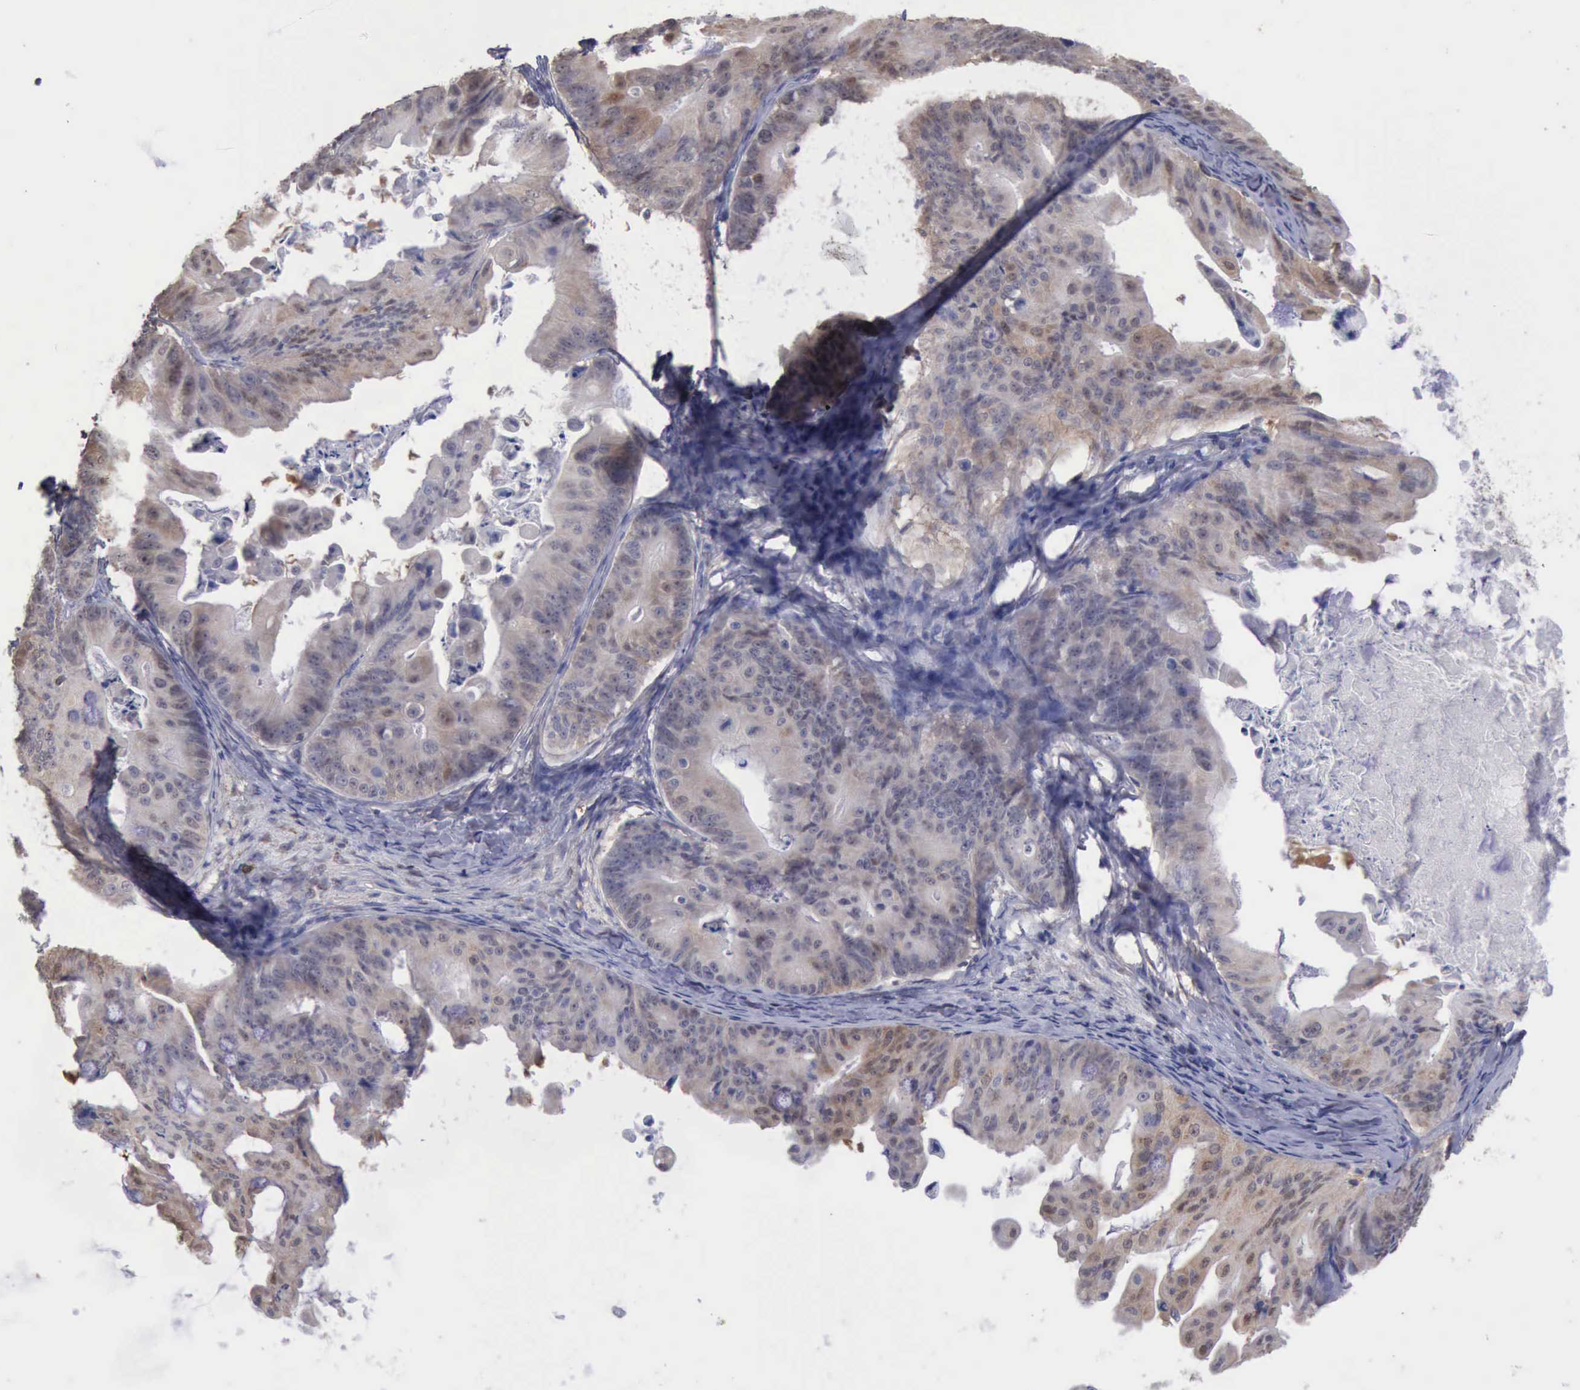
{"staining": {"intensity": "weak", "quantity": "25%-75%", "location": "cytoplasmic/membranous"}, "tissue": "ovarian cancer", "cell_type": "Tumor cells", "image_type": "cancer", "snomed": [{"axis": "morphology", "description": "Cystadenocarcinoma, mucinous, NOS"}, {"axis": "topography", "description": "Ovary"}], "caption": "Human mucinous cystadenocarcinoma (ovarian) stained with a brown dye exhibits weak cytoplasmic/membranous positive positivity in about 25%-75% of tumor cells.", "gene": "STAT1", "patient": {"sex": "female", "age": 37}}